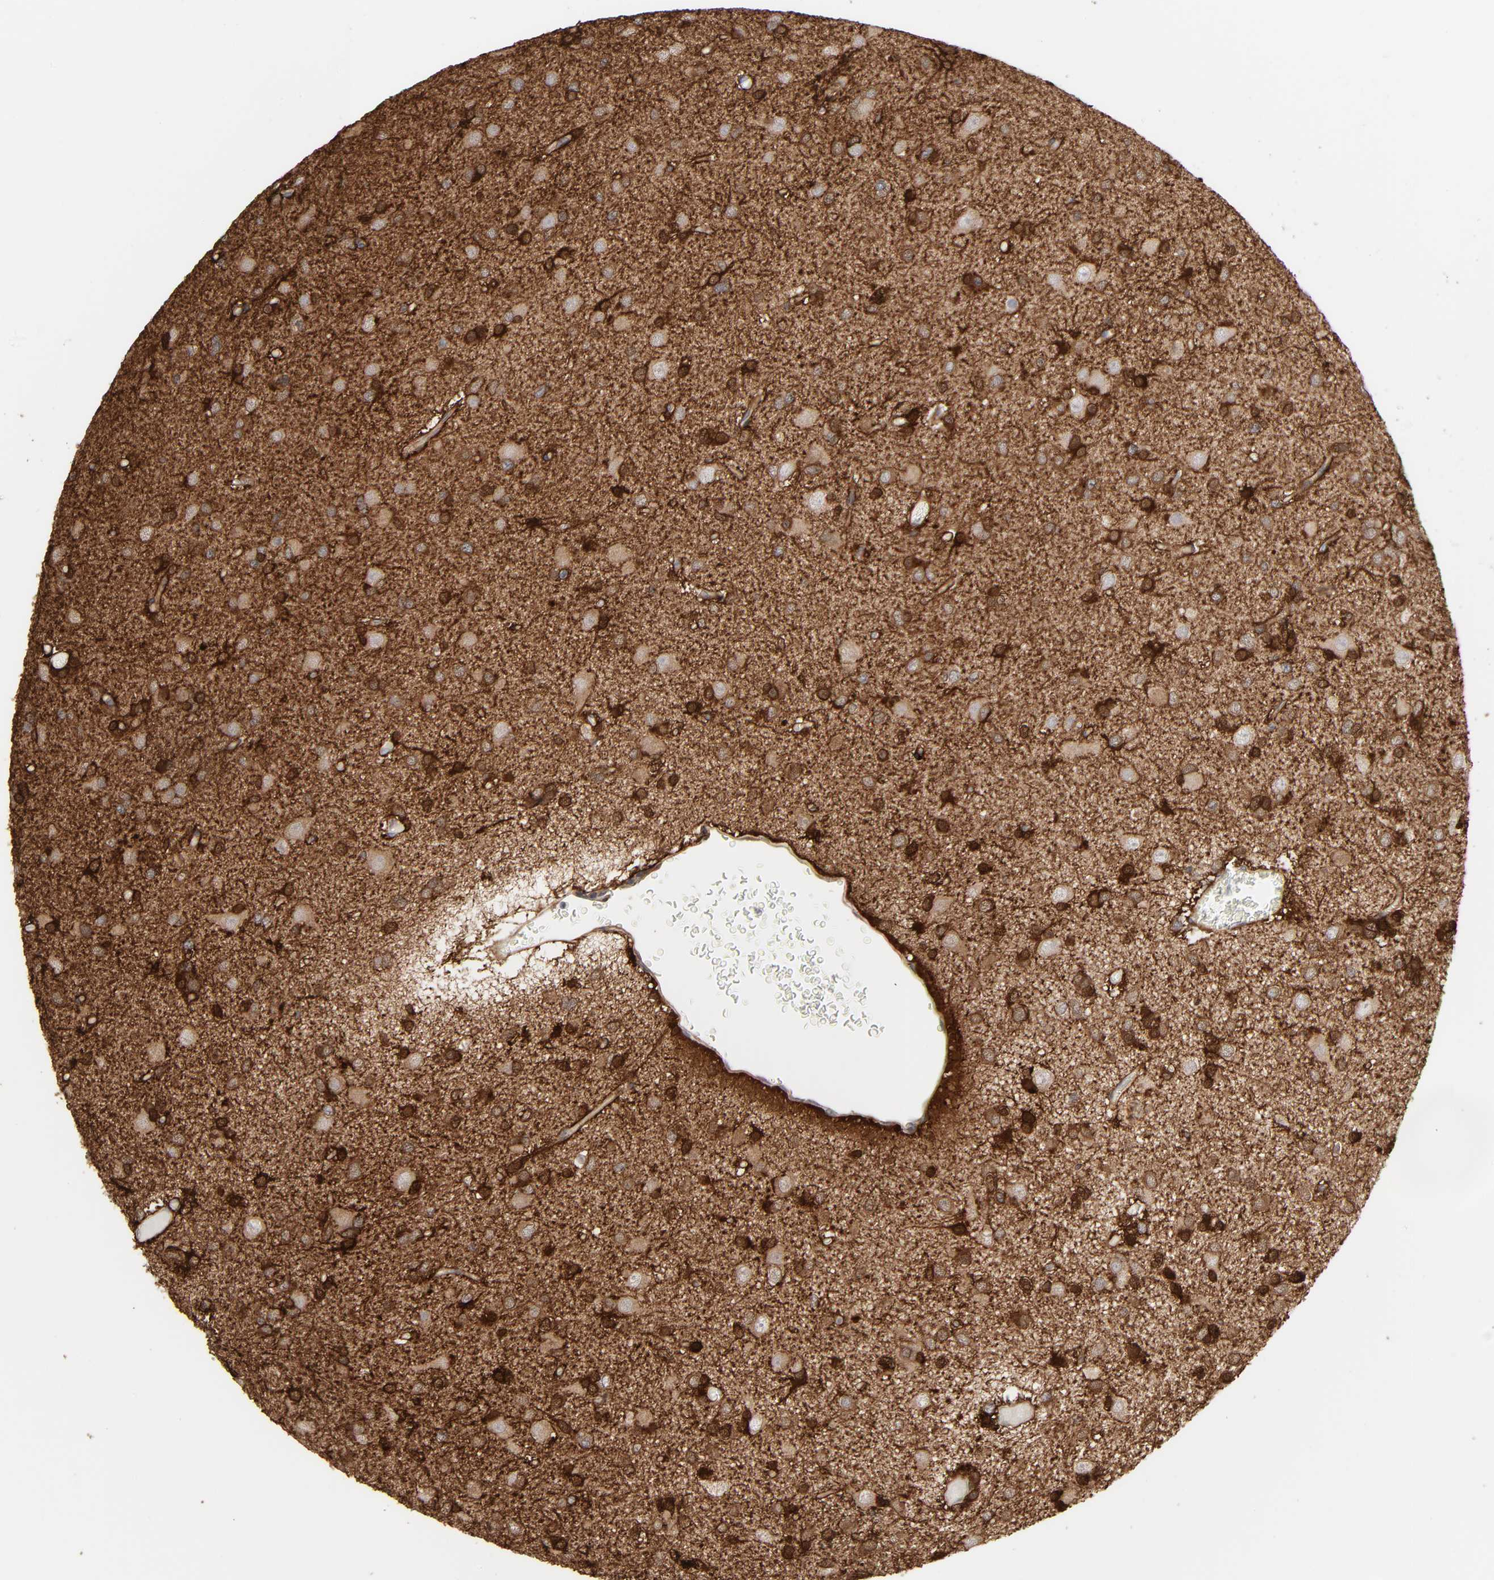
{"staining": {"intensity": "strong", "quantity": ">75%", "location": "cytoplasmic/membranous,nuclear"}, "tissue": "glioma", "cell_type": "Tumor cells", "image_type": "cancer", "snomed": [{"axis": "morphology", "description": "Glioma, malignant, Low grade"}, {"axis": "topography", "description": "Brain"}], "caption": "This micrograph demonstrates immunohistochemistry (IHC) staining of glioma, with high strong cytoplasmic/membranous and nuclear staining in approximately >75% of tumor cells.", "gene": "NDRG2", "patient": {"sex": "male", "age": 42}}